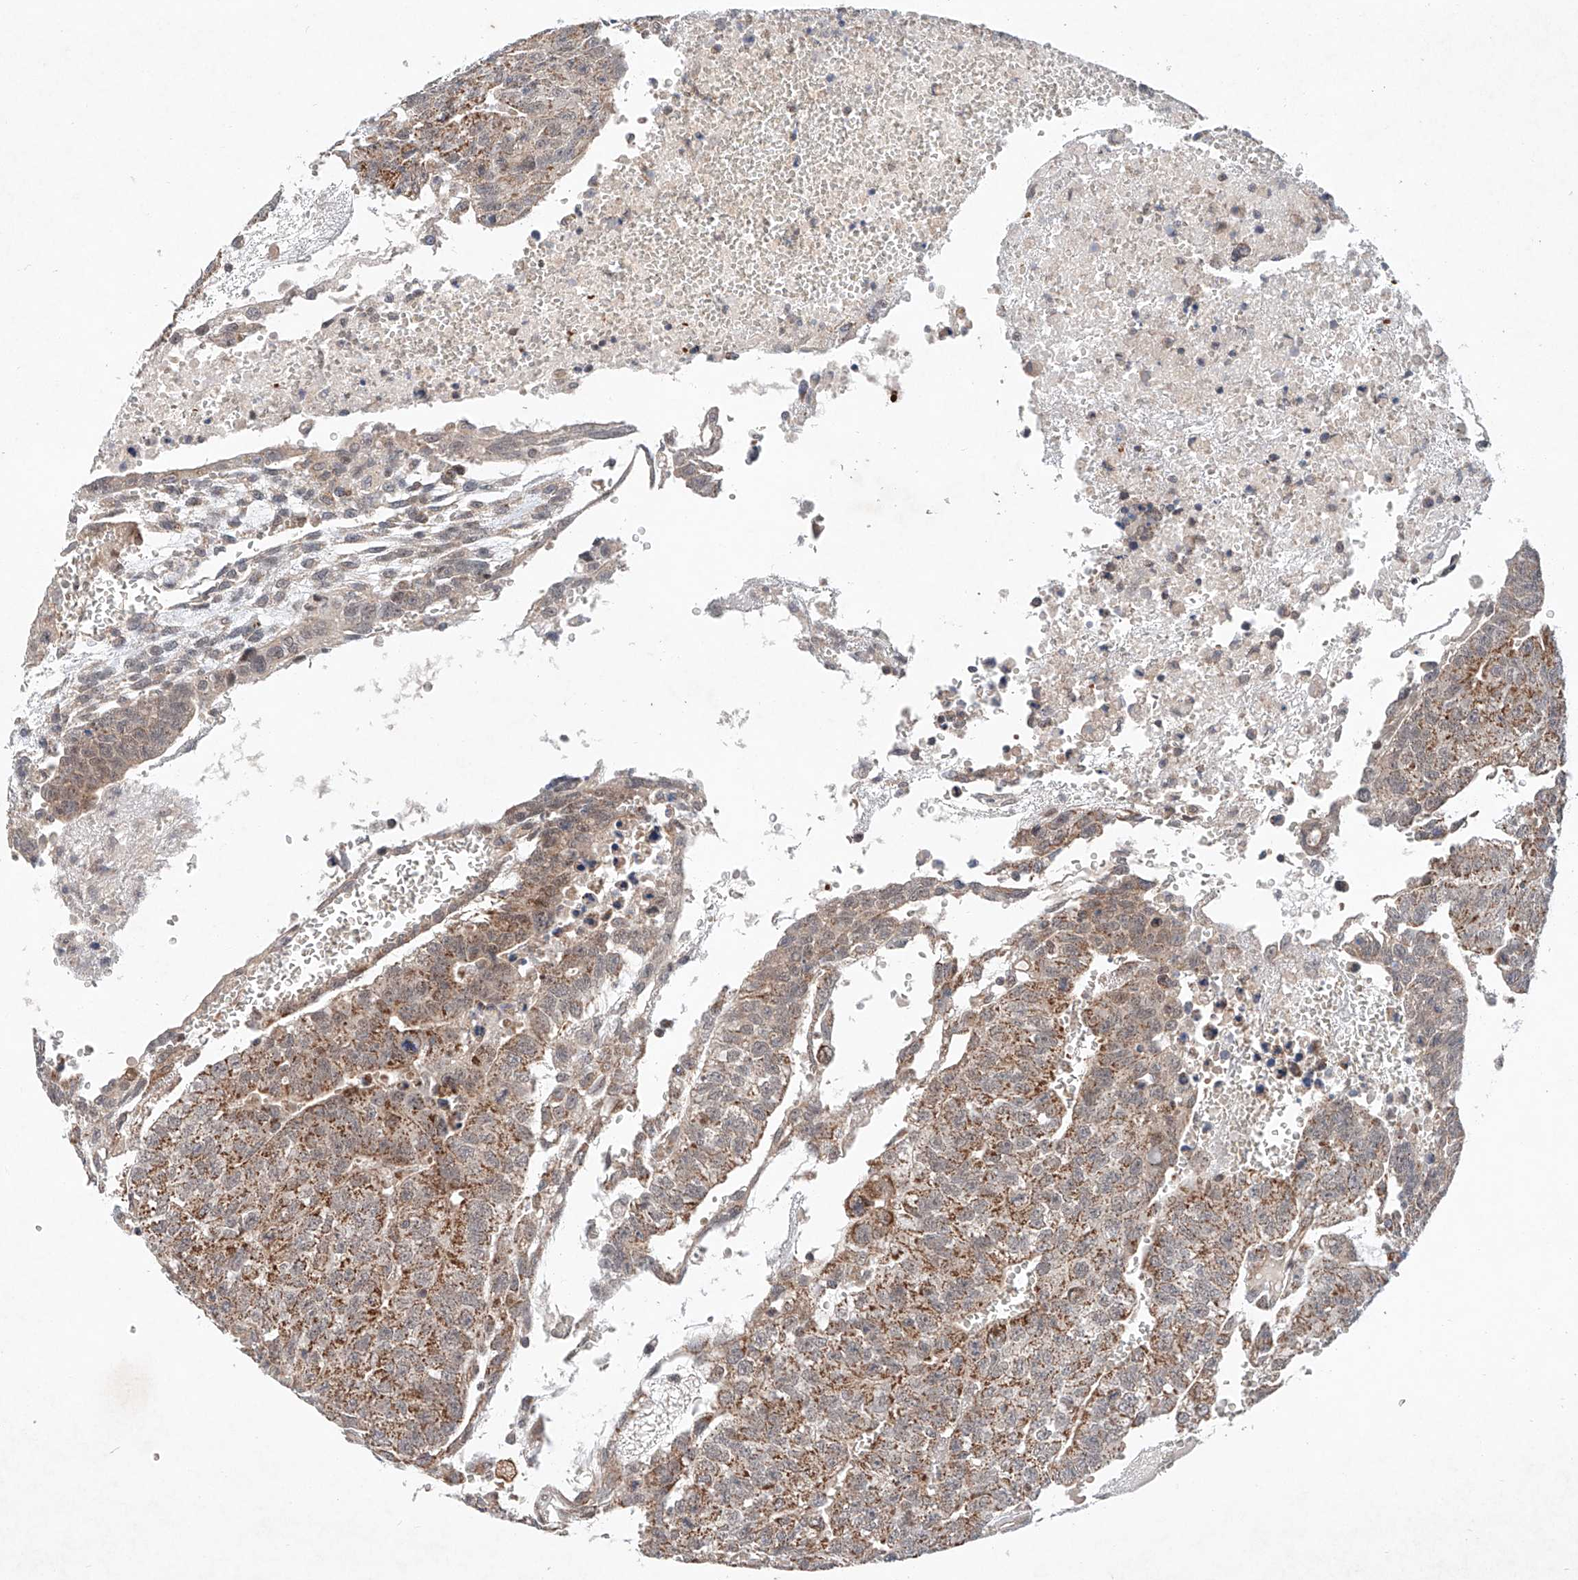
{"staining": {"intensity": "moderate", "quantity": ">75%", "location": "cytoplasmic/membranous"}, "tissue": "testis cancer", "cell_type": "Tumor cells", "image_type": "cancer", "snomed": [{"axis": "morphology", "description": "Seminoma, NOS"}, {"axis": "morphology", "description": "Carcinoma, Embryonal, NOS"}, {"axis": "topography", "description": "Testis"}], "caption": "A medium amount of moderate cytoplasmic/membranous positivity is appreciated in approximately >75% of tumor cells in testis cancer (embryonal carcinoma) tissue. (Brightfield microscopy of DAB IHC at high magnification).", "gene": "FASTK", "patient": {"sex": "male", "age": 52}}